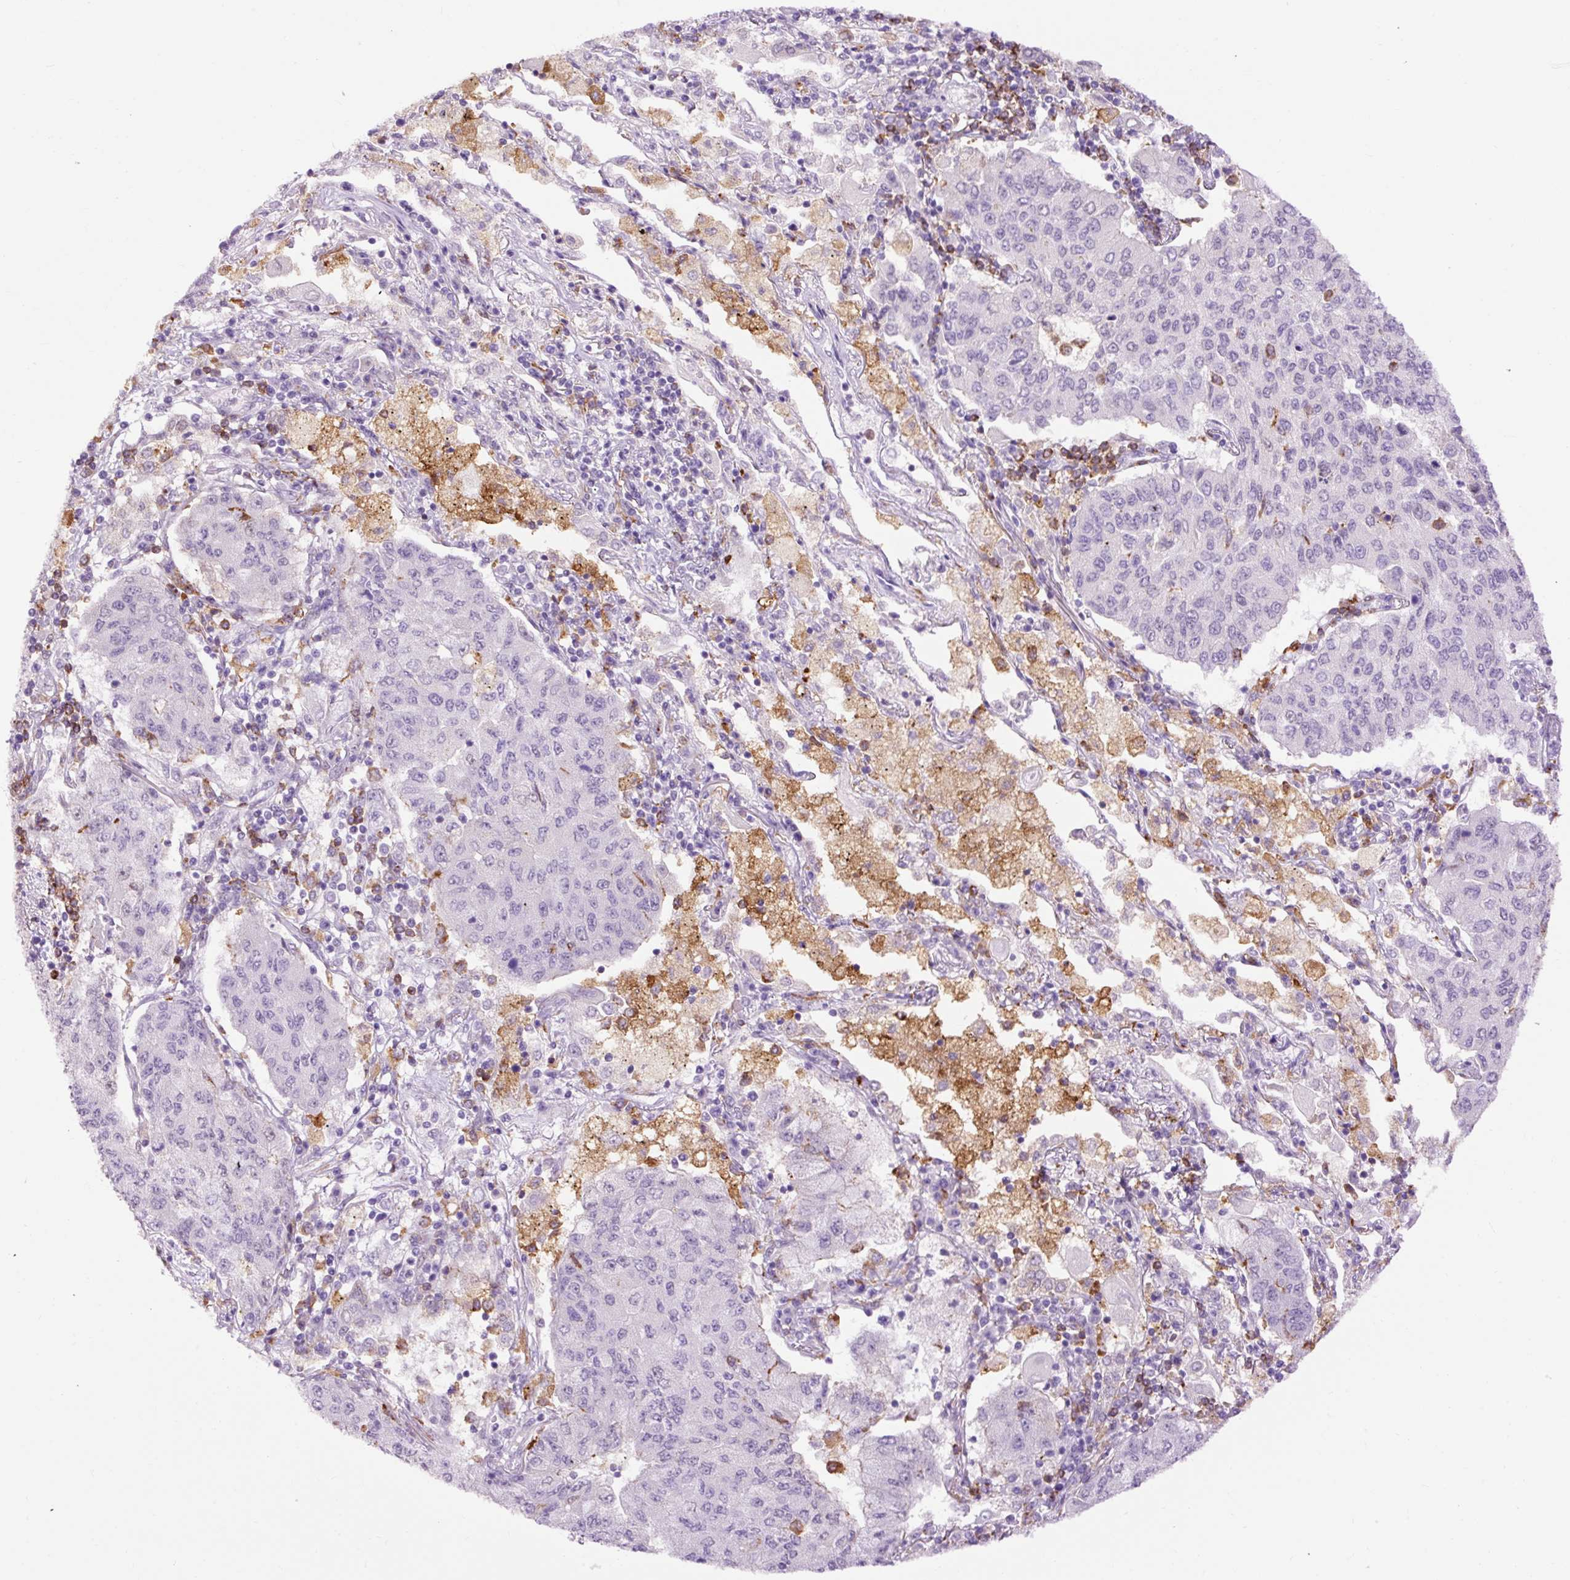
{"staining": {"intensity": "negative", "quantity": "none", "location": "none"}, "tissue": "lung cancer", "cell_type": "Tumor cells", "image_type": "cancer", "snomed": [{"axis": "morphology", "description": "Squamous cell carcinoma, NOS"}, {"axis": "topography", "description": "Lung"}], "caption": "Squamous cell carcinoma (lung) was stained to show a protein in brown. There is no significant positivity in tumor cells. (DAB immunohistochemistry (IHC) visualized using brightfield microscopy, high magnification).", "gene": "LY86", "patient": {"sex": "male", "age": 74}}